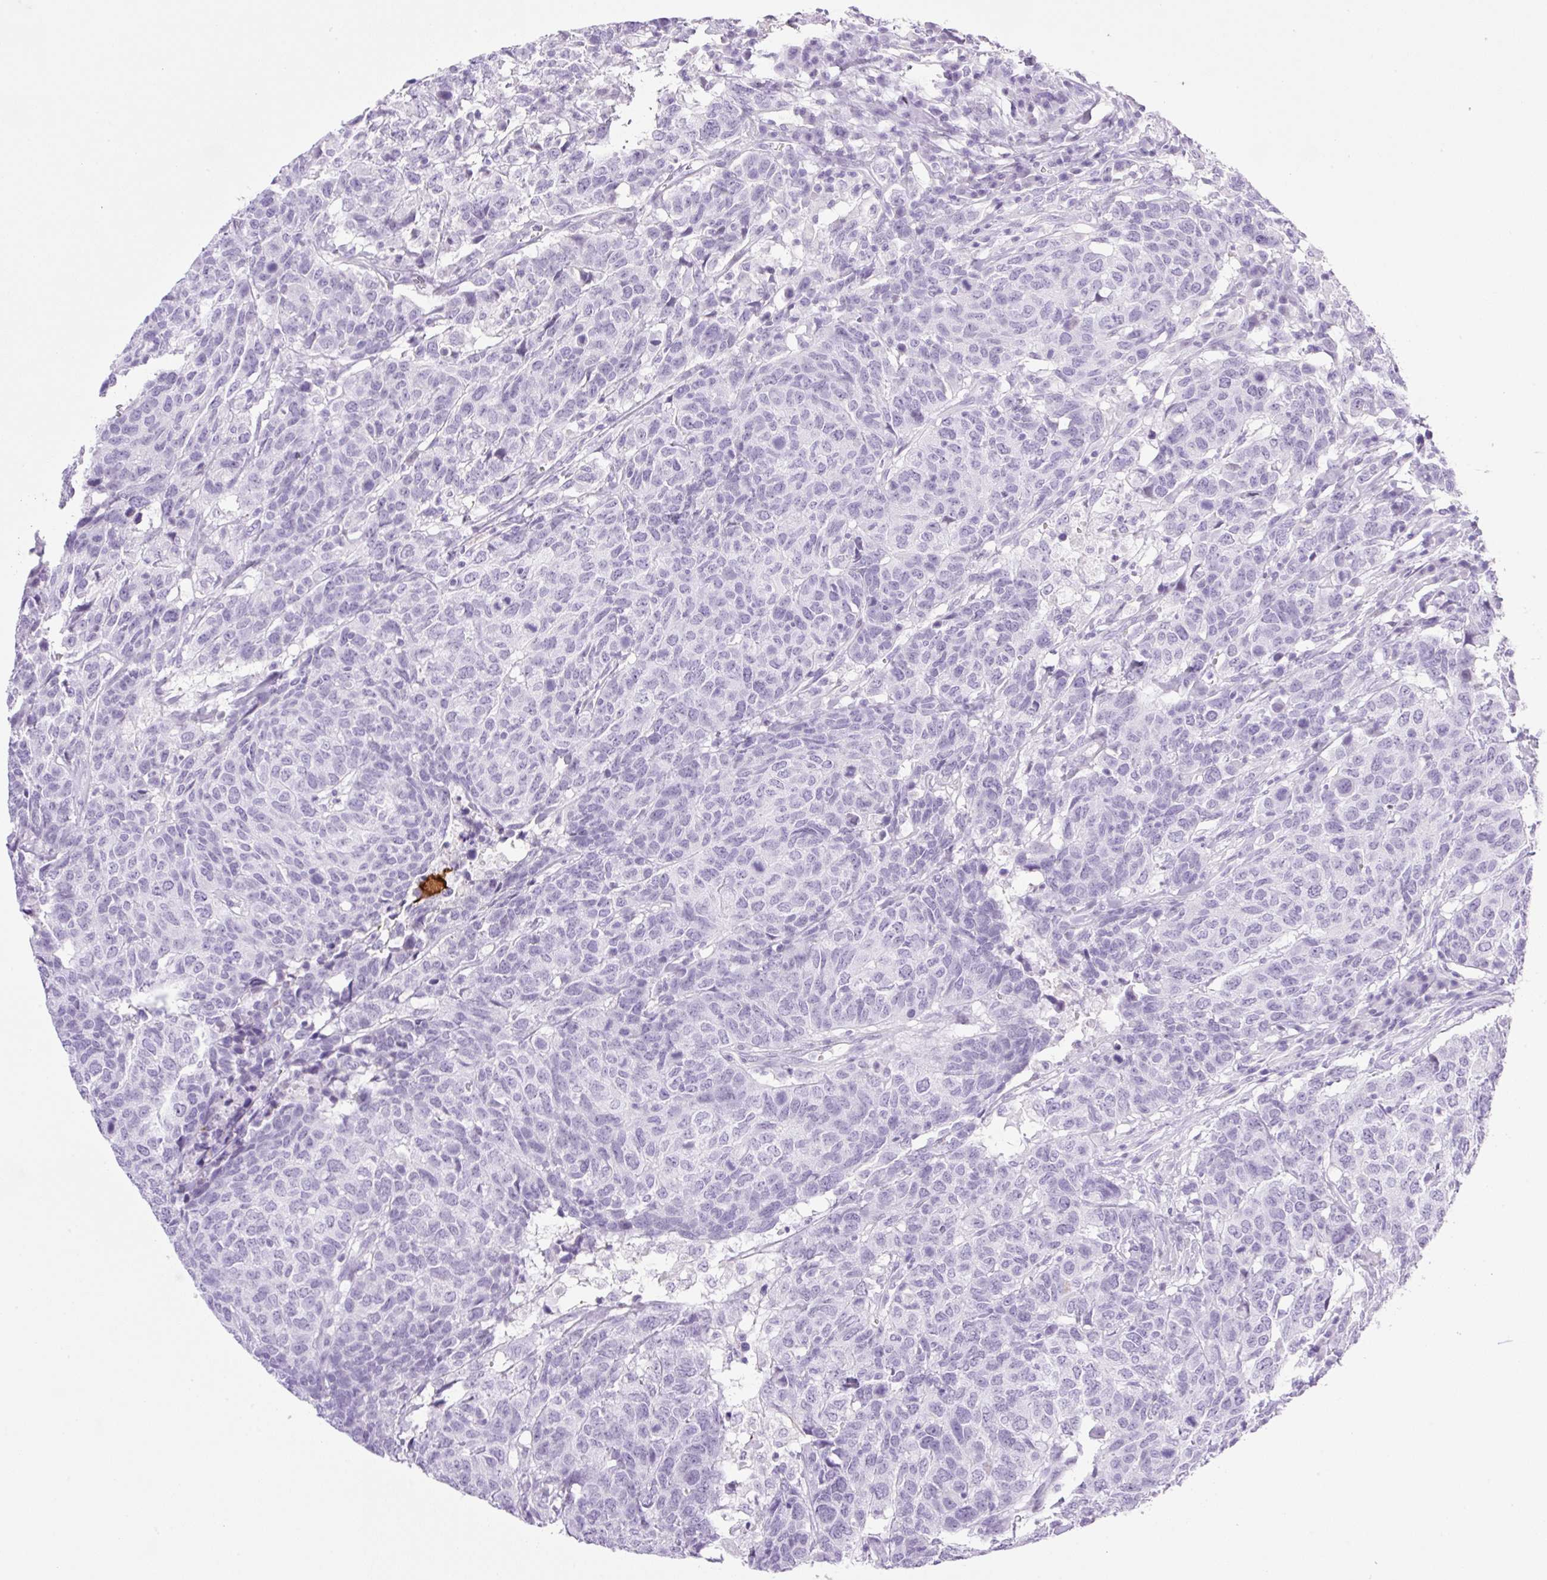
{"staining": {"intensity": "negative", "quantity": "none", "location": "none"}, "tissue": "head and neck cancer", "cell_type": "Tumor cells", "image_type": "cancer", "snomed": [{"axis": "morphology", "description": "Normal tissue, NOS"}, {"axis": "morphology", "description": "Squamous cell carcinoma, NOS"}, {"axis": "topography", "description": "Skeletal muscle"}, {"axis": "topography", "description": "Vascular tissue"}, {"axis": "topography", "description": "Peripheral nerve tissue"}, {"axis": "topography", "description": "Head-Neck"}], "caption": "Tumor cells show no significant protein positivity in head and neck squamous cell carcinoma.", "gene": "SPRR4", "patient": {"sex": "male", "age": 66}}